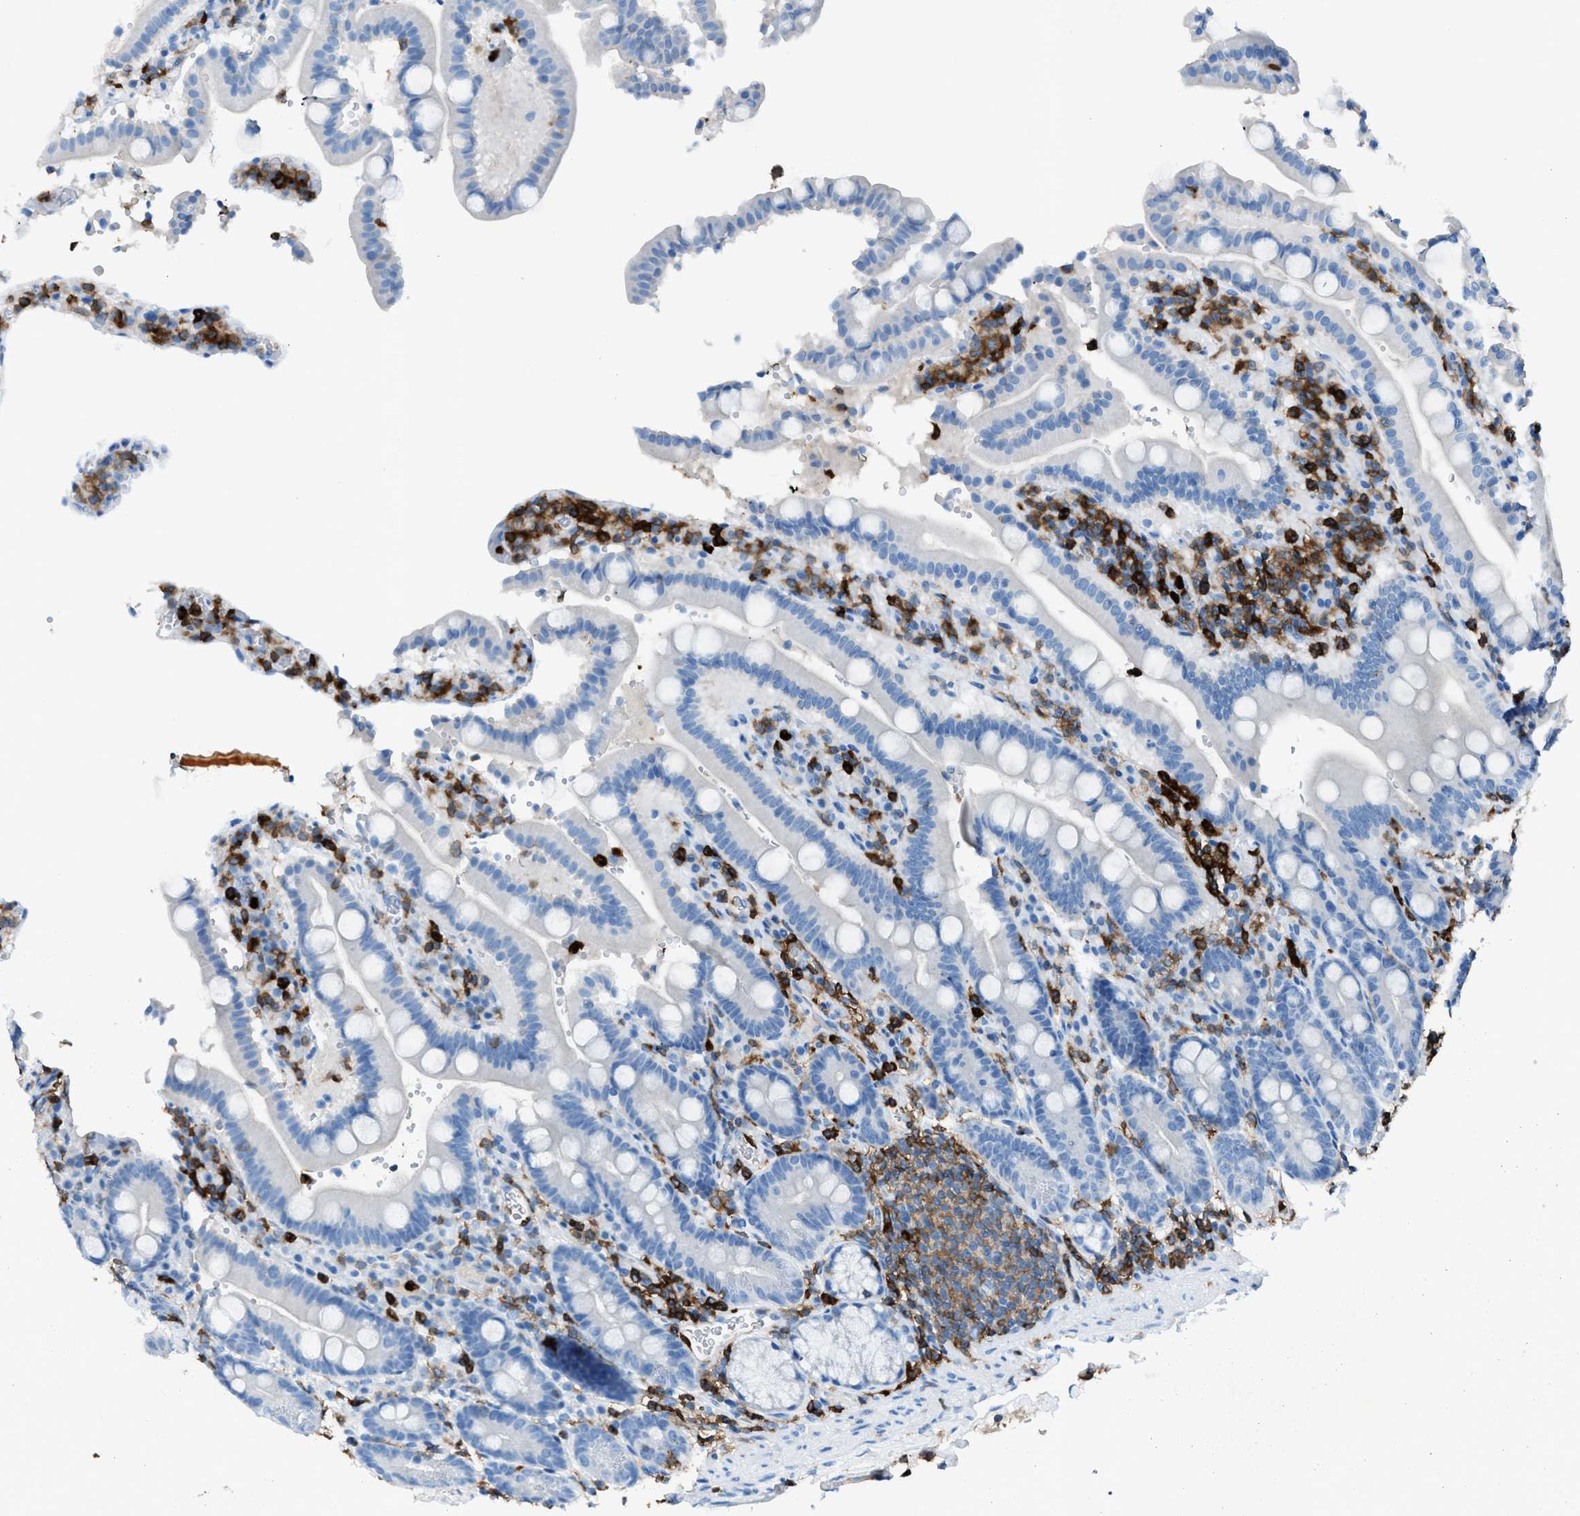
{"staining": {"intensity": "negative", "quantity": "none", "location": "none"}, "tissue": "duodenum", "cell_type": "Glandular cells", "image_type": "normal", "snomed": [{"axis": "morphology", "description": "Normal tissue, NOS"}, {"axis": "topography", "description": "Small intestine, NOS"}], "caption": "Duodenum stained for a protein using IHC displays no expression glandular cells.", "gene": "ITGB2", "patient": {"sex": "female", "age": 71}}